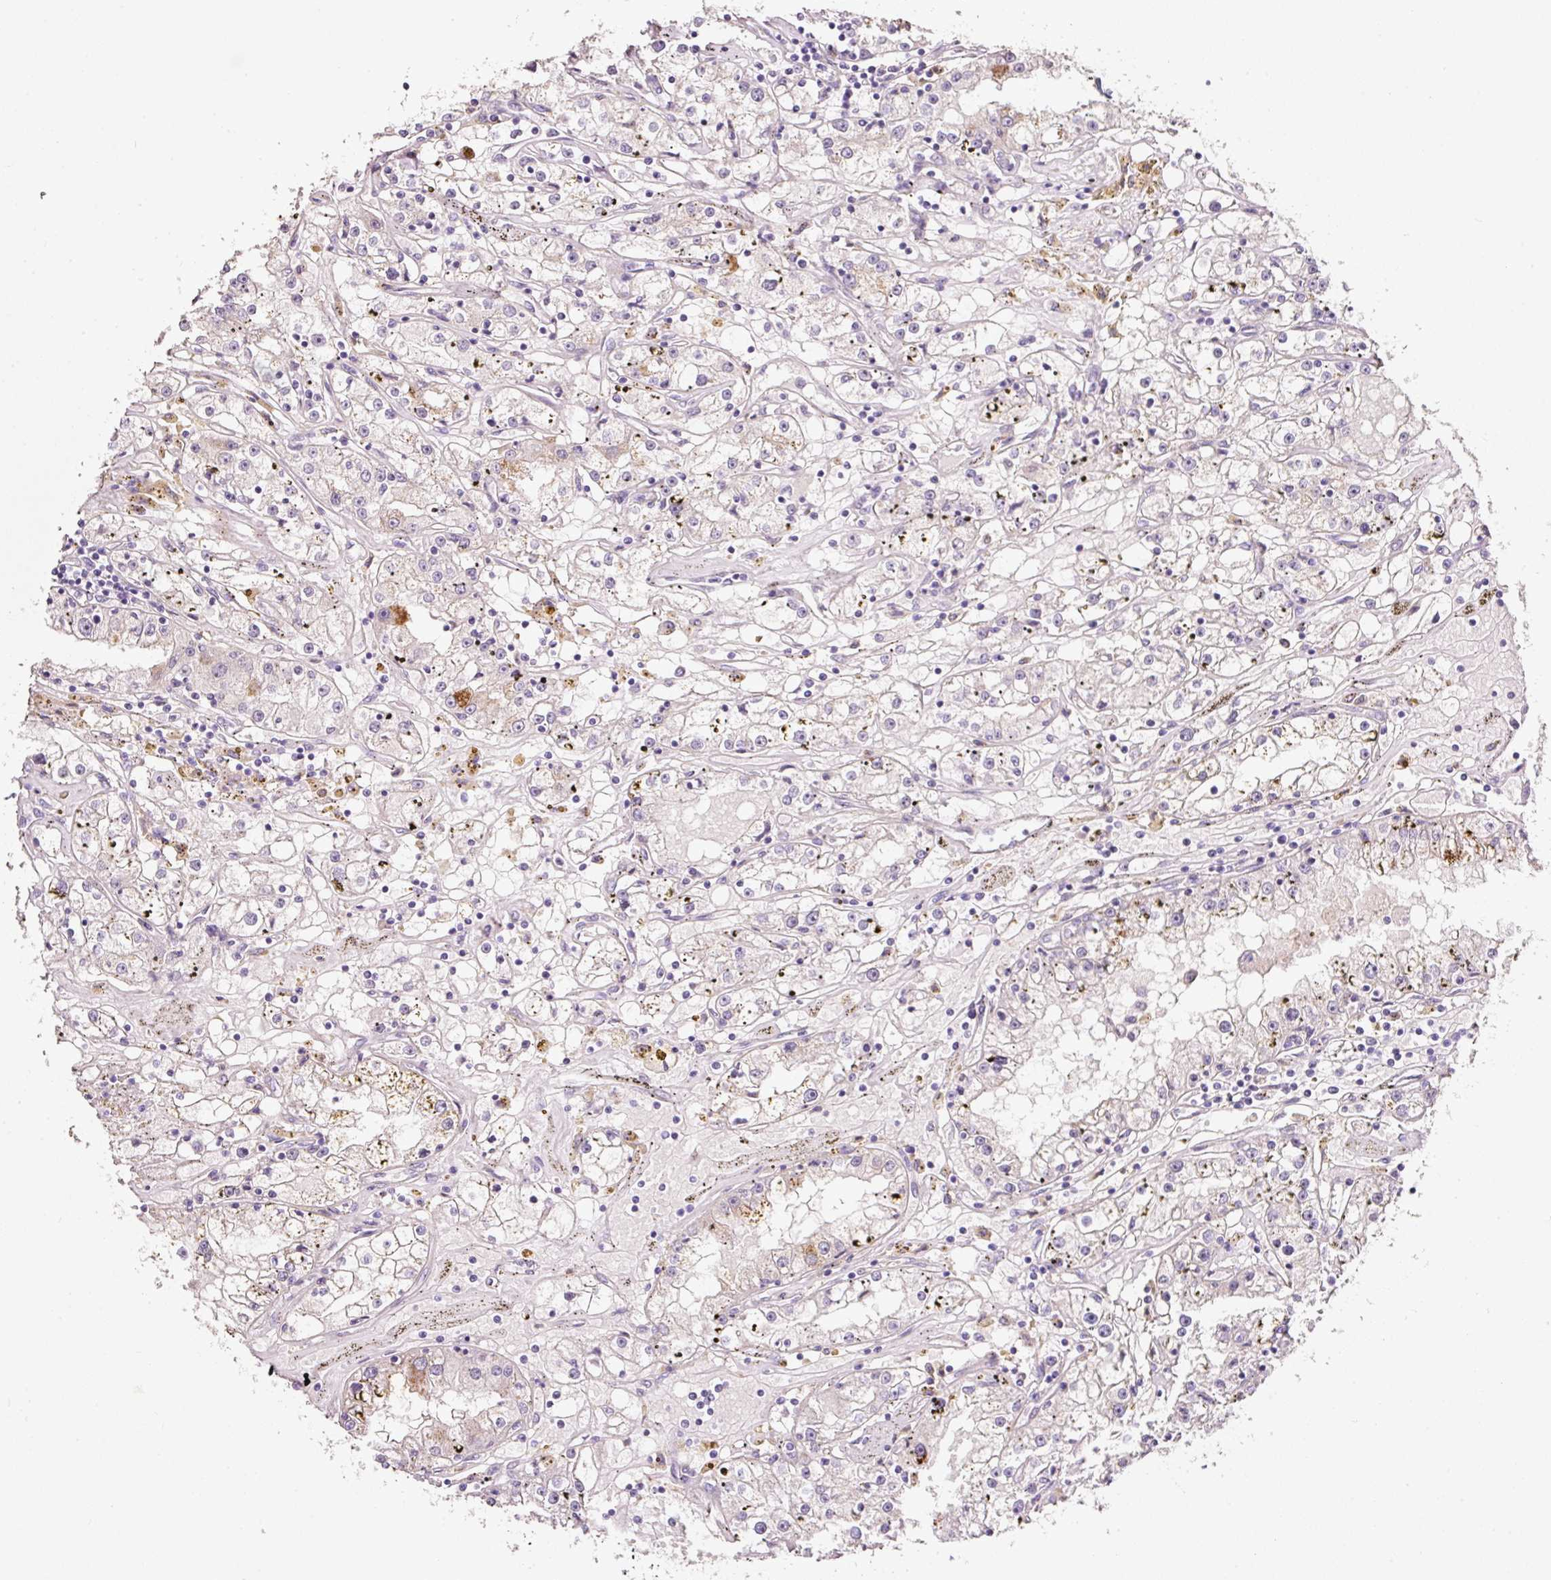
{"staining": {"intensity": "negative", "quantity": "none", "location": "none"}, "tissue": "renal cancer", "cell_type": "Tumor cells", "image_type": "cancer", "snomed": [{"axis": "morphology", "description": "Adenocarcinoma, NOS"}, {"axis": "topography", "description": "Kidney"}], "caption": "There is no significant positivity in tumor cells of renal cancer.", "gene": "TENT5C", "patient": {"sex": "male", "age": 56}}